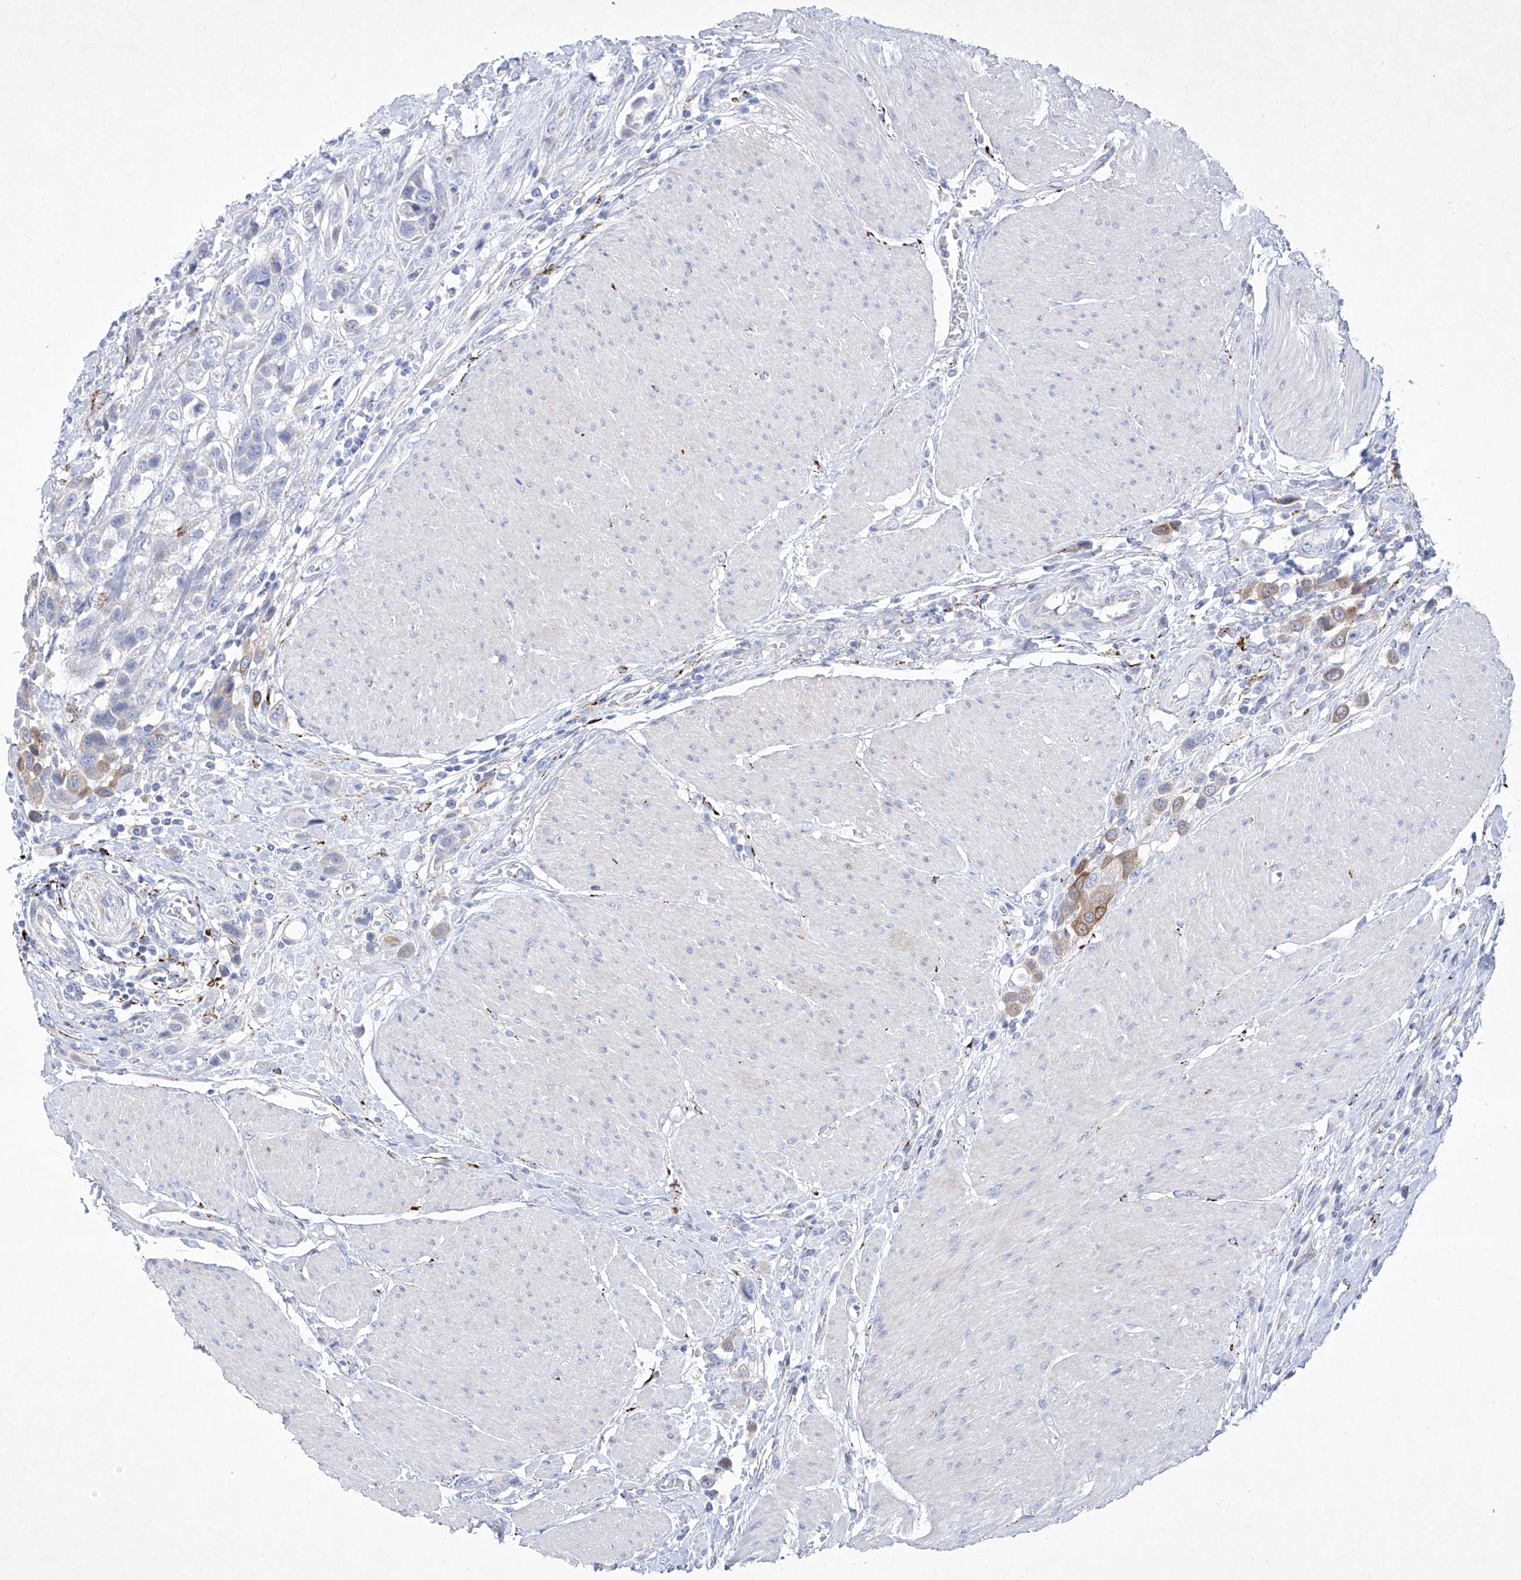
{"staining": {"intensity": "moderate", "quantity": "<25%", "location": "cytoplasmic/membranous"}, "tissue": "urothelial cancer", "cell_type": "Tumor cells", "image_type": "cancer", "snomed": [{"axis": "morphology", "description": "Urothelial carcinoma, High grade"}, {"axis": "topography", "description": "Urinary bladder"}], "caption": "Immunohistochemistry (IHC) micrograph of human high-grade urothelial carcinoma stained for a protein (brown), which reveals low levels of moderate cytoplasmic/membranous positivity in about <25% of tumor cells.", "gene": "C1orf87", "patient": {"sex": "male", "age": 50}}